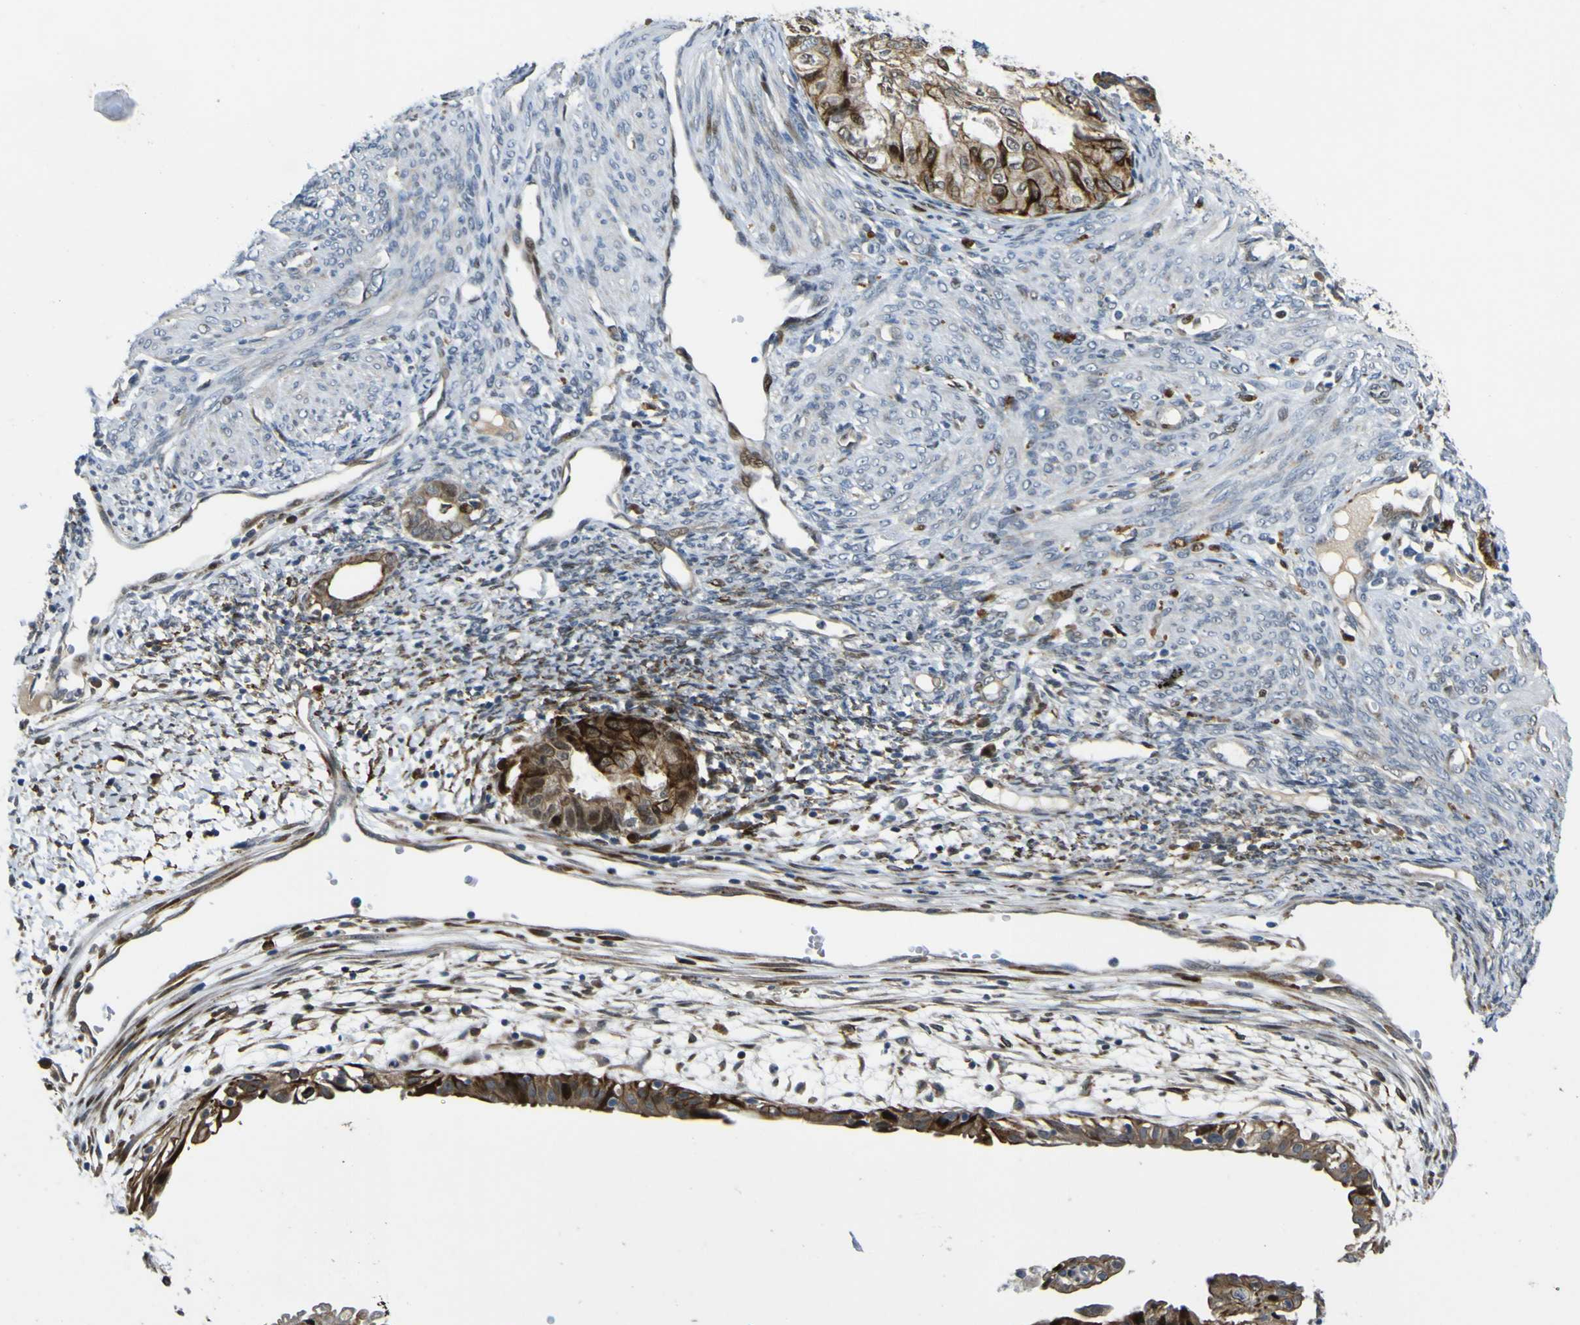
{"staining": {"intensity": "strong", "quantity": "25%-75%", "location": "cytoplasmic/membranous"}, "tissue": "cervical cancer", "cell_type": "Tumor cells", "image_type": "cancer", "snomed": [{"axis": "morphology", "description": "Normal tissue, NOS"}, {"axis": "morphology", "description": "Adenocarcinoma, NOS"}, {"axis": "topography", "description": "Cervix"}, {"axis": "topography", "description": "Endometrium"}], "caption": "This histopathology image shows IHC staining of human adenocarcinoma (cervical), with high strong cytoplasmic/membranous expression in approximately 25%-75% of tumor cells.", "gene": "LBHD1", "patient": {"sex": "female", "age": 86}}